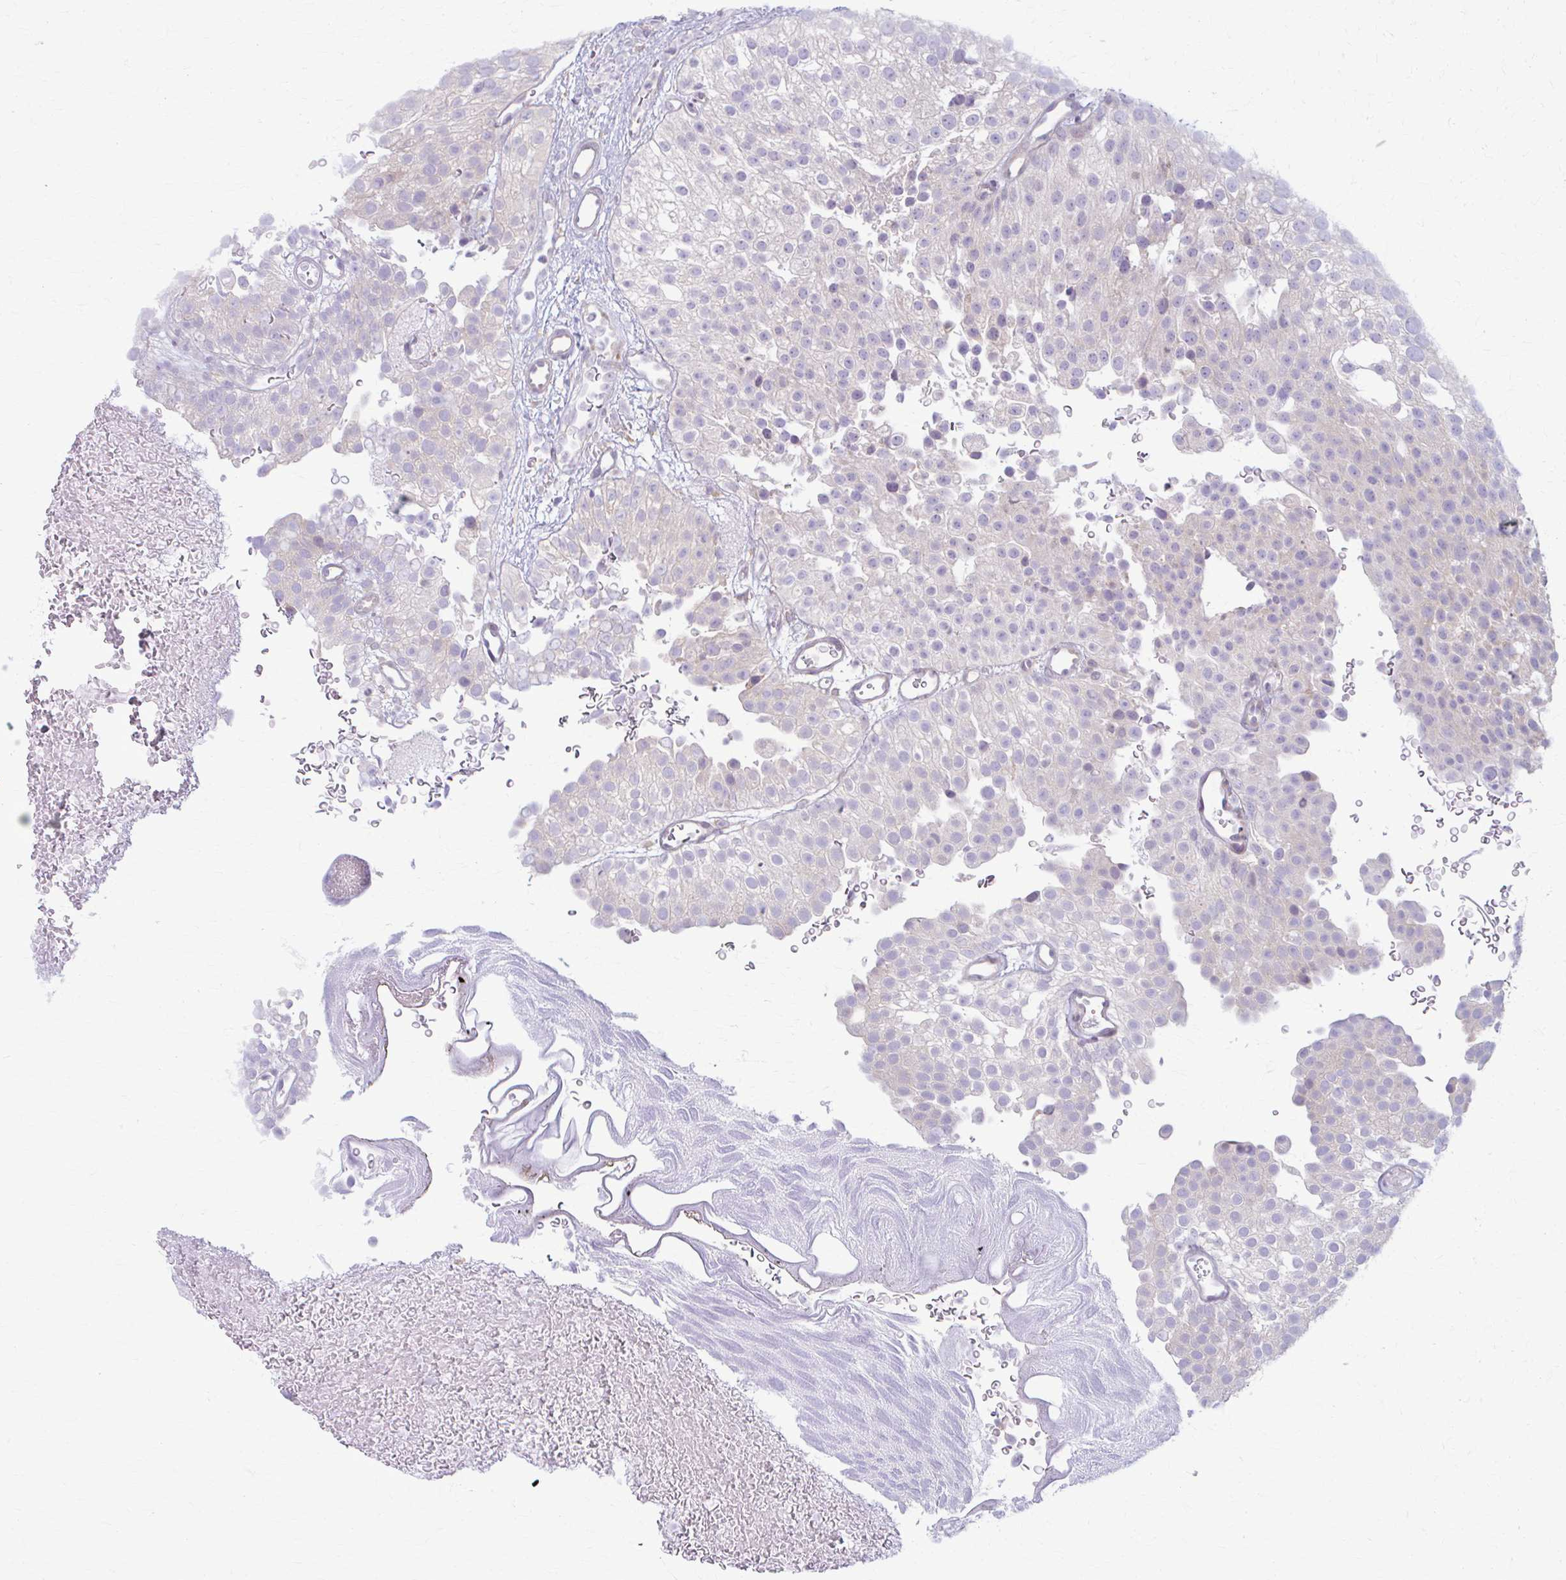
{"staining": {"intensity": "moderate", "quantity": "<25%", "location": "cytoplasmic/membranous"}, "tissue": "urothelial cancer", "cell_type": "Tumor cells", "image_type": "cancer", "snomed": [{"axis": "morphology", "description": "Urothelial carcinoma, Low grade"}, {"axis": "topography", "description": "Urinary bladder"}], "caption": "This is an image of IHC staining of urothelial cancer, which shows moderate staining in the cytoplasmic/membranous of tumor cells.", "gene": "PRKRA", "patient": {"sex": "male", "age": 78}}